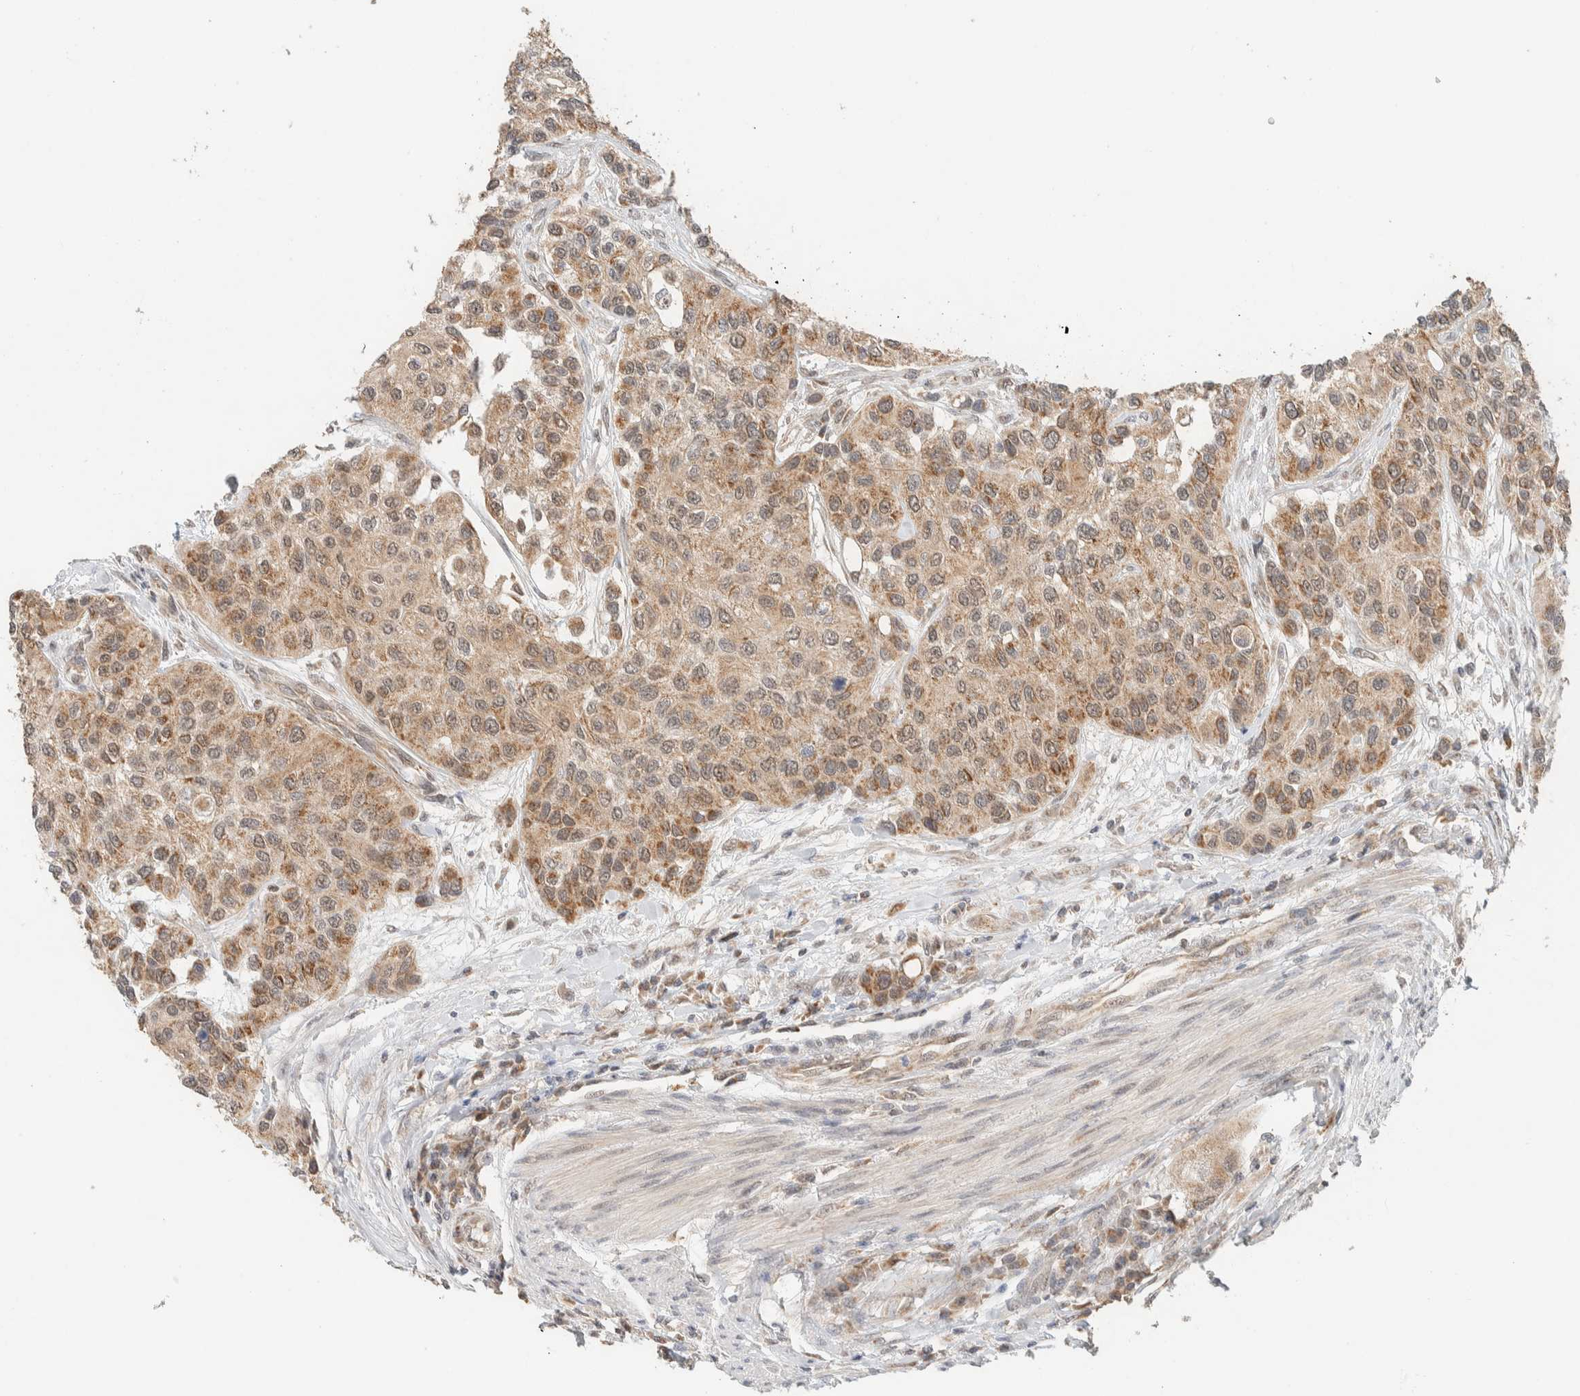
{"staining": {"intensity": "moderate", "quantity": ">75%", "location": "cytoplasmic/membranous"}, "tissue": "urothelial cancer", "cell_type": "Tumor cells", "image_type": "cancer", "snomed": [{"axis": "morphology", "description": "Urothelial carcinoma, High grade"}, {"axis": "topography", "description": "Urinary bladder"}], "caption": "A medium amount of moderate cytoplasmic/membranous expression is present in about >75% of tumor cells in high-grade urothelial carcinoma tissue.", "gene": "MRPL41", "patient": {"sex": "female", "age": 56}}